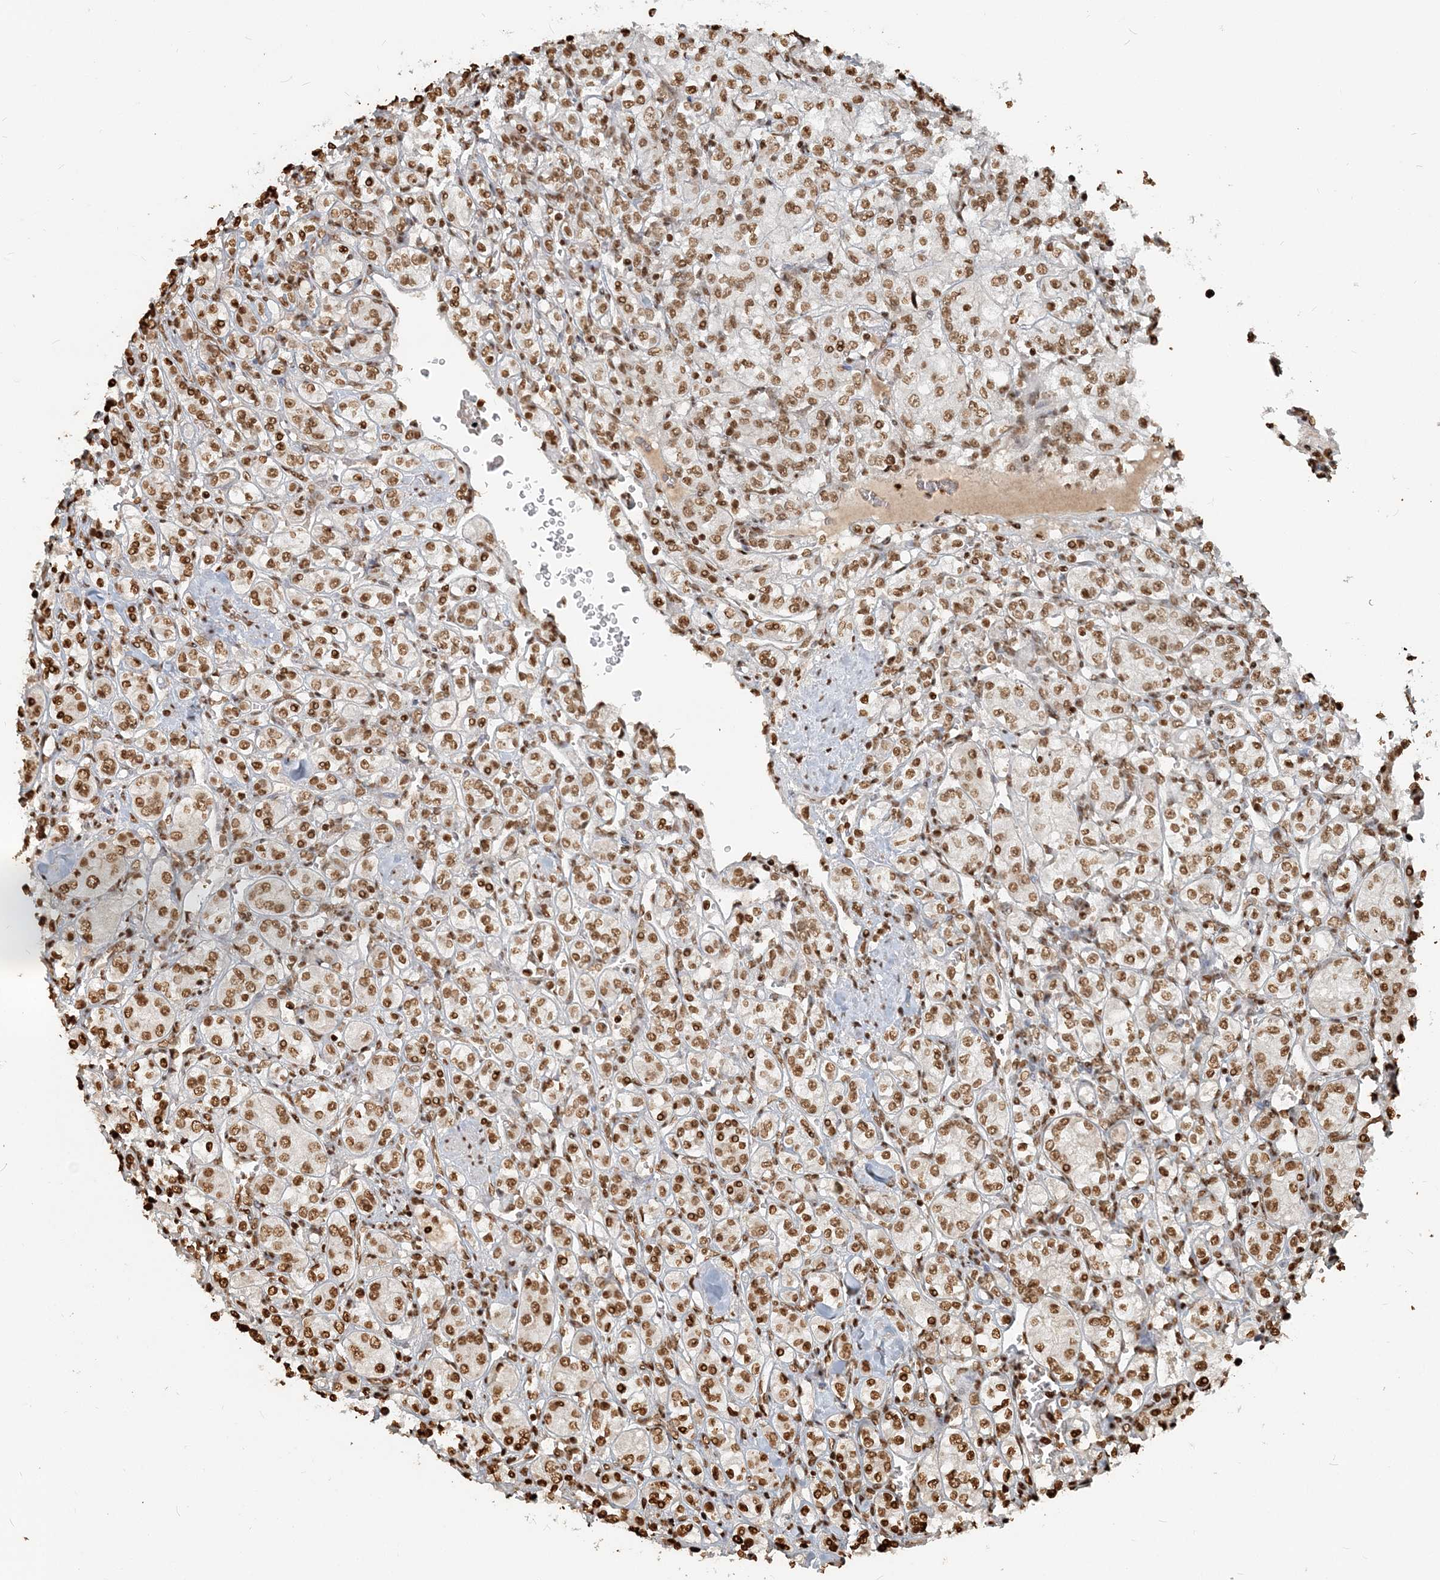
{"staining": {"intensity": "moderate", "quantity": ">75%", "location": "nuclear"}, "tissue": "renal cancer", "cell_type": "Tumor cells", "image_type": "cancer", "snomed": [{"axis": "morphology", "description": "Adenocarcinoma, NOS"}, {"axis": "topography", "description": "Kidney"}], "caption": "Immunohistochemical staining of renal cancer shows medium levels of moderate nuclear protein expression in about >75% of tumor cells.", "gene": "H3-3B", "patient": {"sex": "male", "age": 77}}